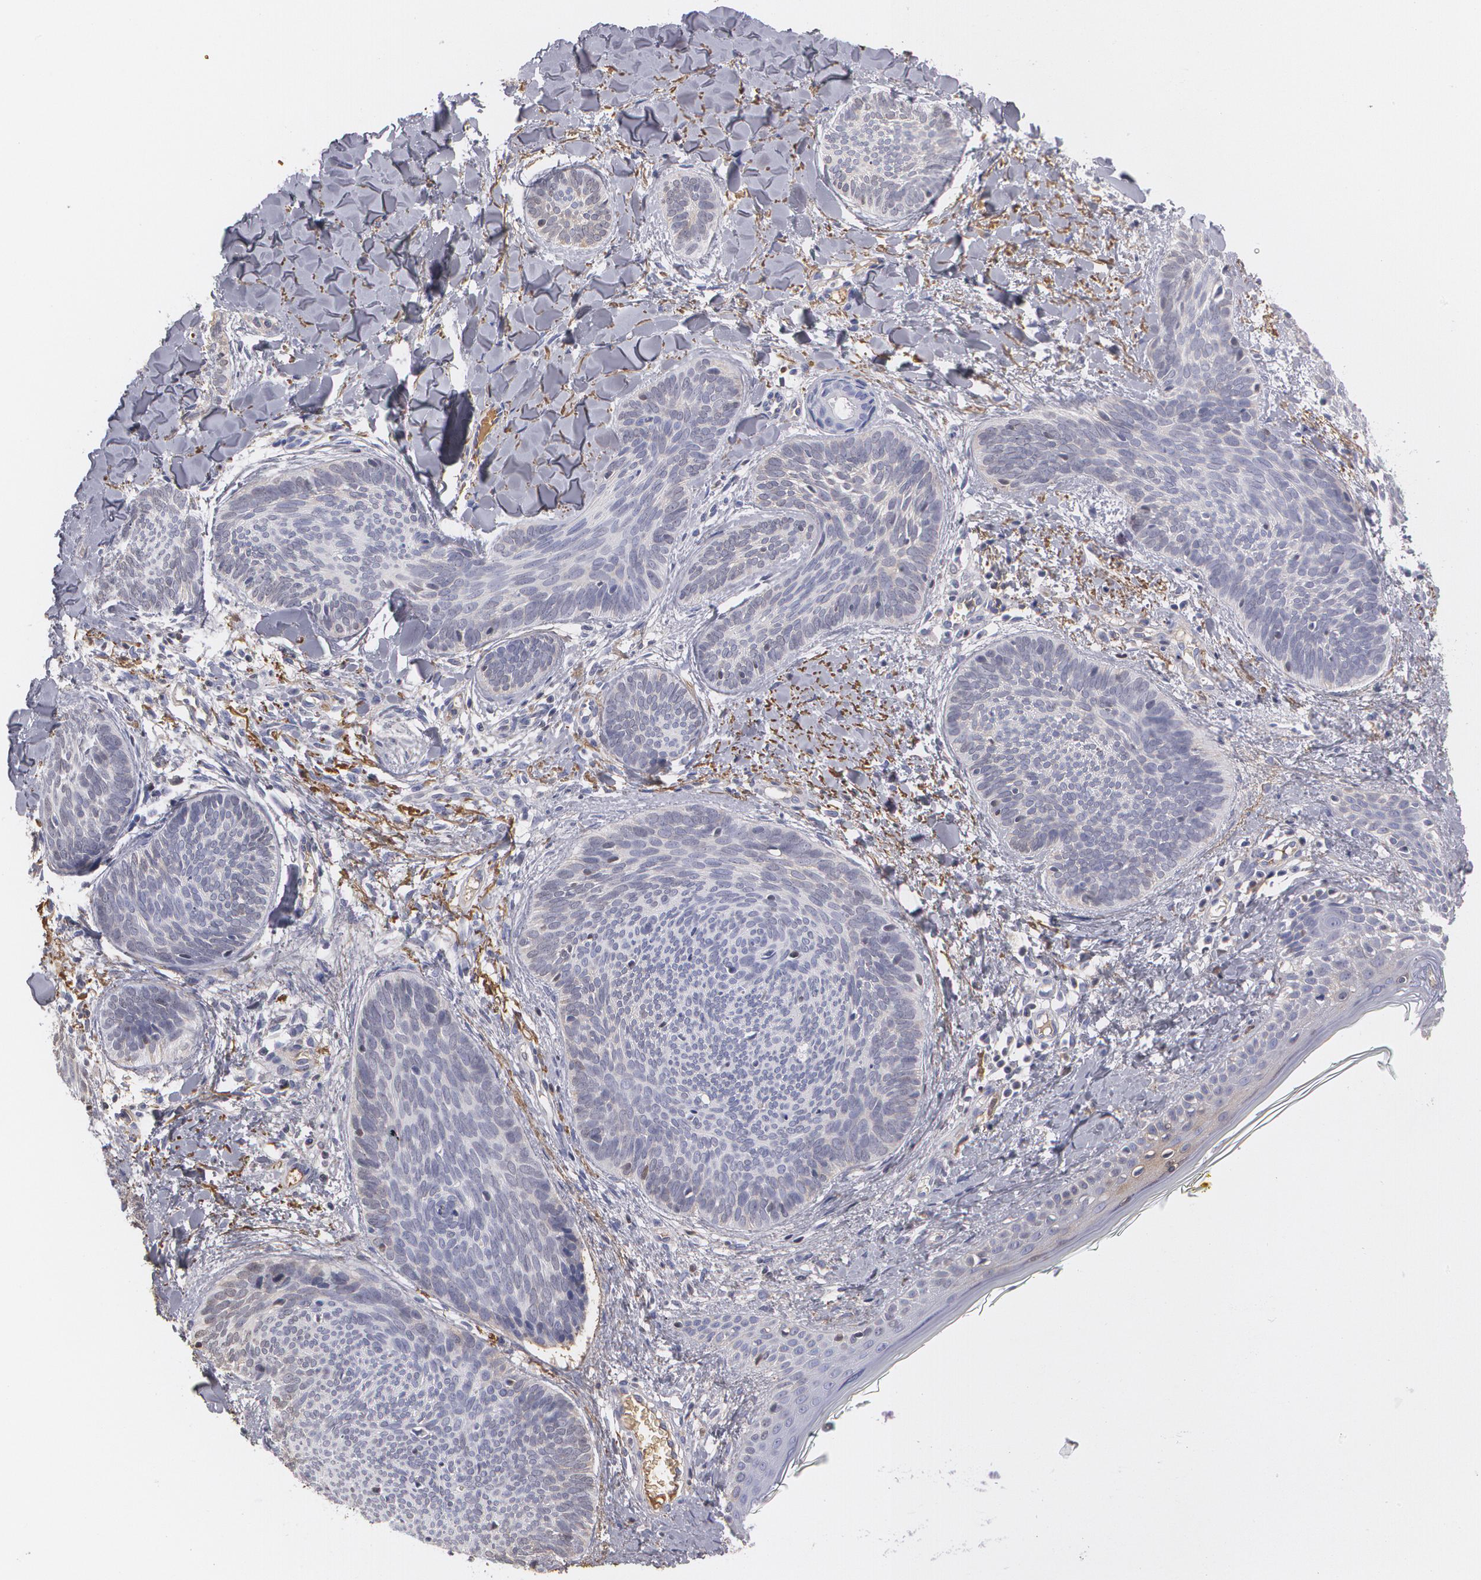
{"staining": {"intensity": "negative", "quantity": "none", "location": "none"}, "tissue": "skin cancer", "cell_type": "Tumor cells", "image_type": "cancer", "snomed": [{"axis": "morphology", "description": "Basal cell carcinoma"}, {"axis": "topography", "description": "Skin"}], "caption": "IHC histopathology image of neoplastic tissue: skin basal cell carcinoma stained with DAB (3,3'-diaminobenzidine) exhibits no significant protein positivity in tumor cells.", "gene": "SERPINA1", "patient": {"sex": "female", "age": 81}}